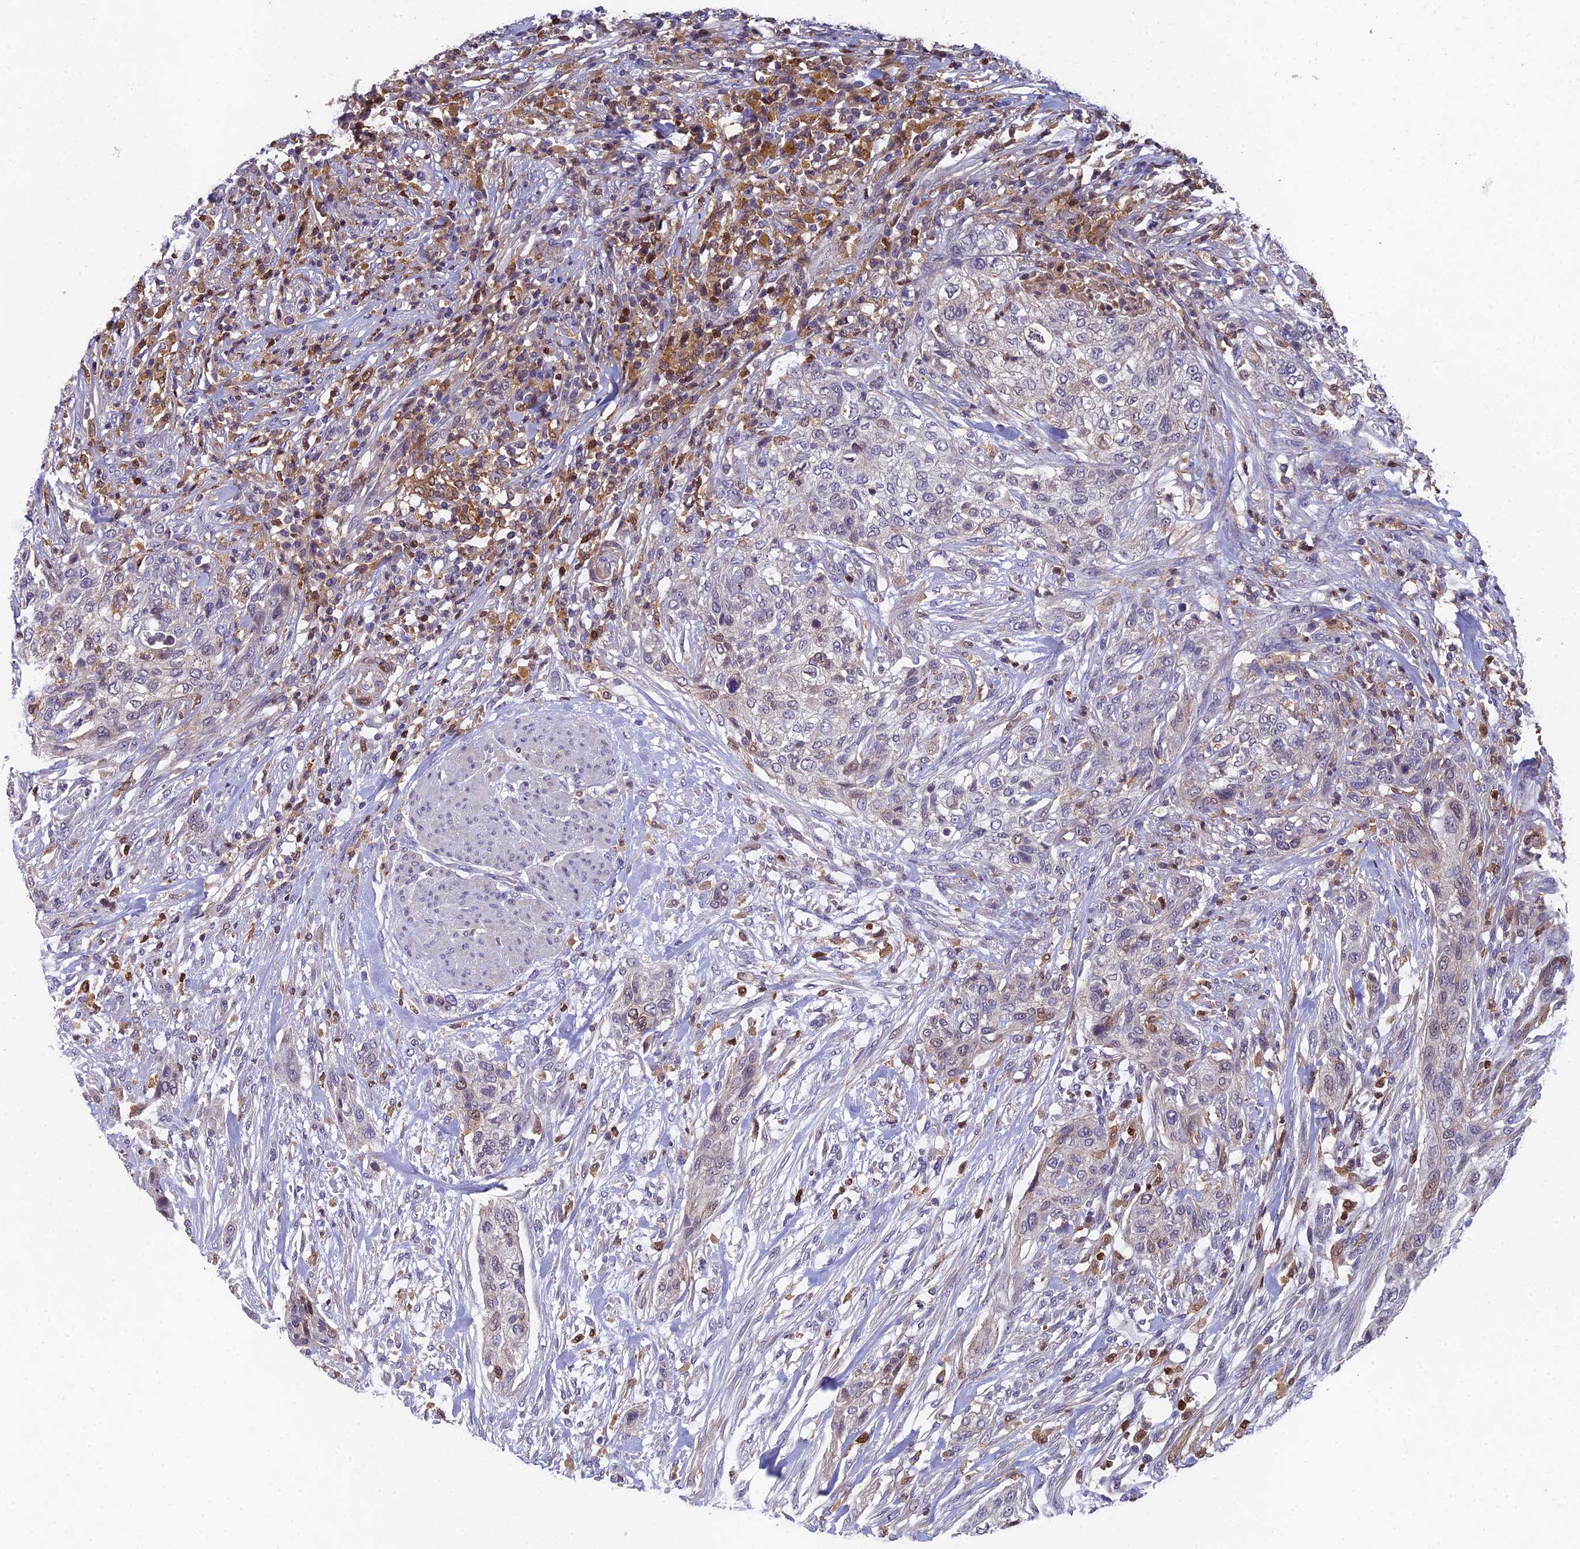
{"staining": {"intensity": "negative", "quantity": "none", "location": "none"}, "tissue": "urothelial cancer", "cell_type": "Tumor cells", "image_type": "cancer", "snomed": [{"axis": "morphology", "description": "Urothelial carcinoma, High grade"}, {"axis": "topography", "description": "Urinary bladder"}], "caption": "Immunohistochemical staining of human urothelial cancer reveals no significant staining in tumor cells. (IHC, brightfield microscopy, high magnification).", "gene": "GALK2", "patient": {"sex": "male", "age": 35}}